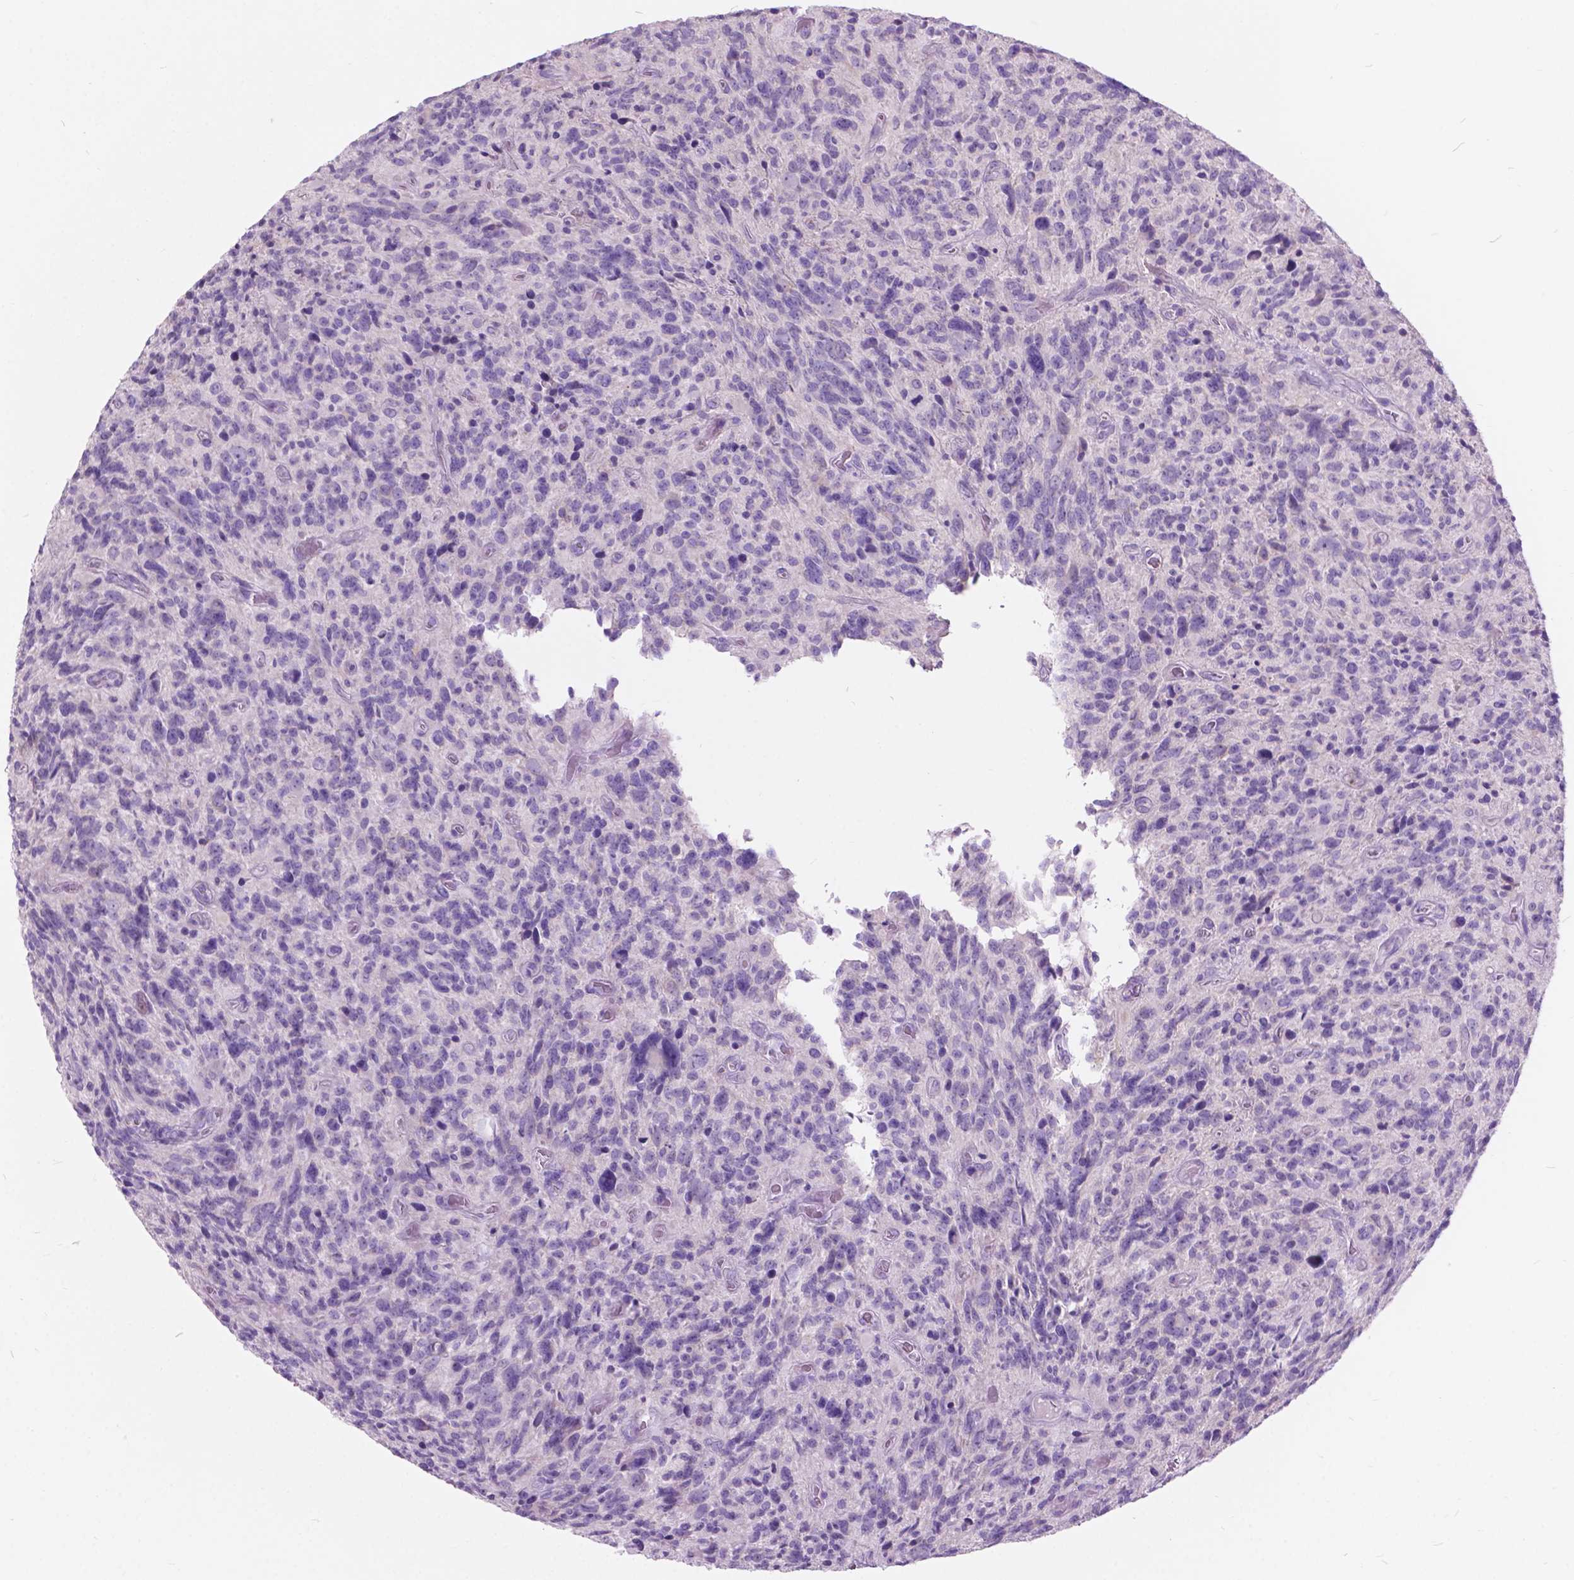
{"staining": {"intensity": "negative", "quantity": "none", "location": "none"}, "tissue": "glioma", "cell_type": "Tumor cells", "image_type": "cancer", "snomed": [{"axis": "morphology", "description": "Glioma, malignant, High grade"}, {"axis": "topography", "description": "Brain"}], "caption": "Tumor cells are negative for brown protein staining in malignant glioma (high-grade).", "gene": "PRR35", "patient": {"sex": "male", "age": 46}}